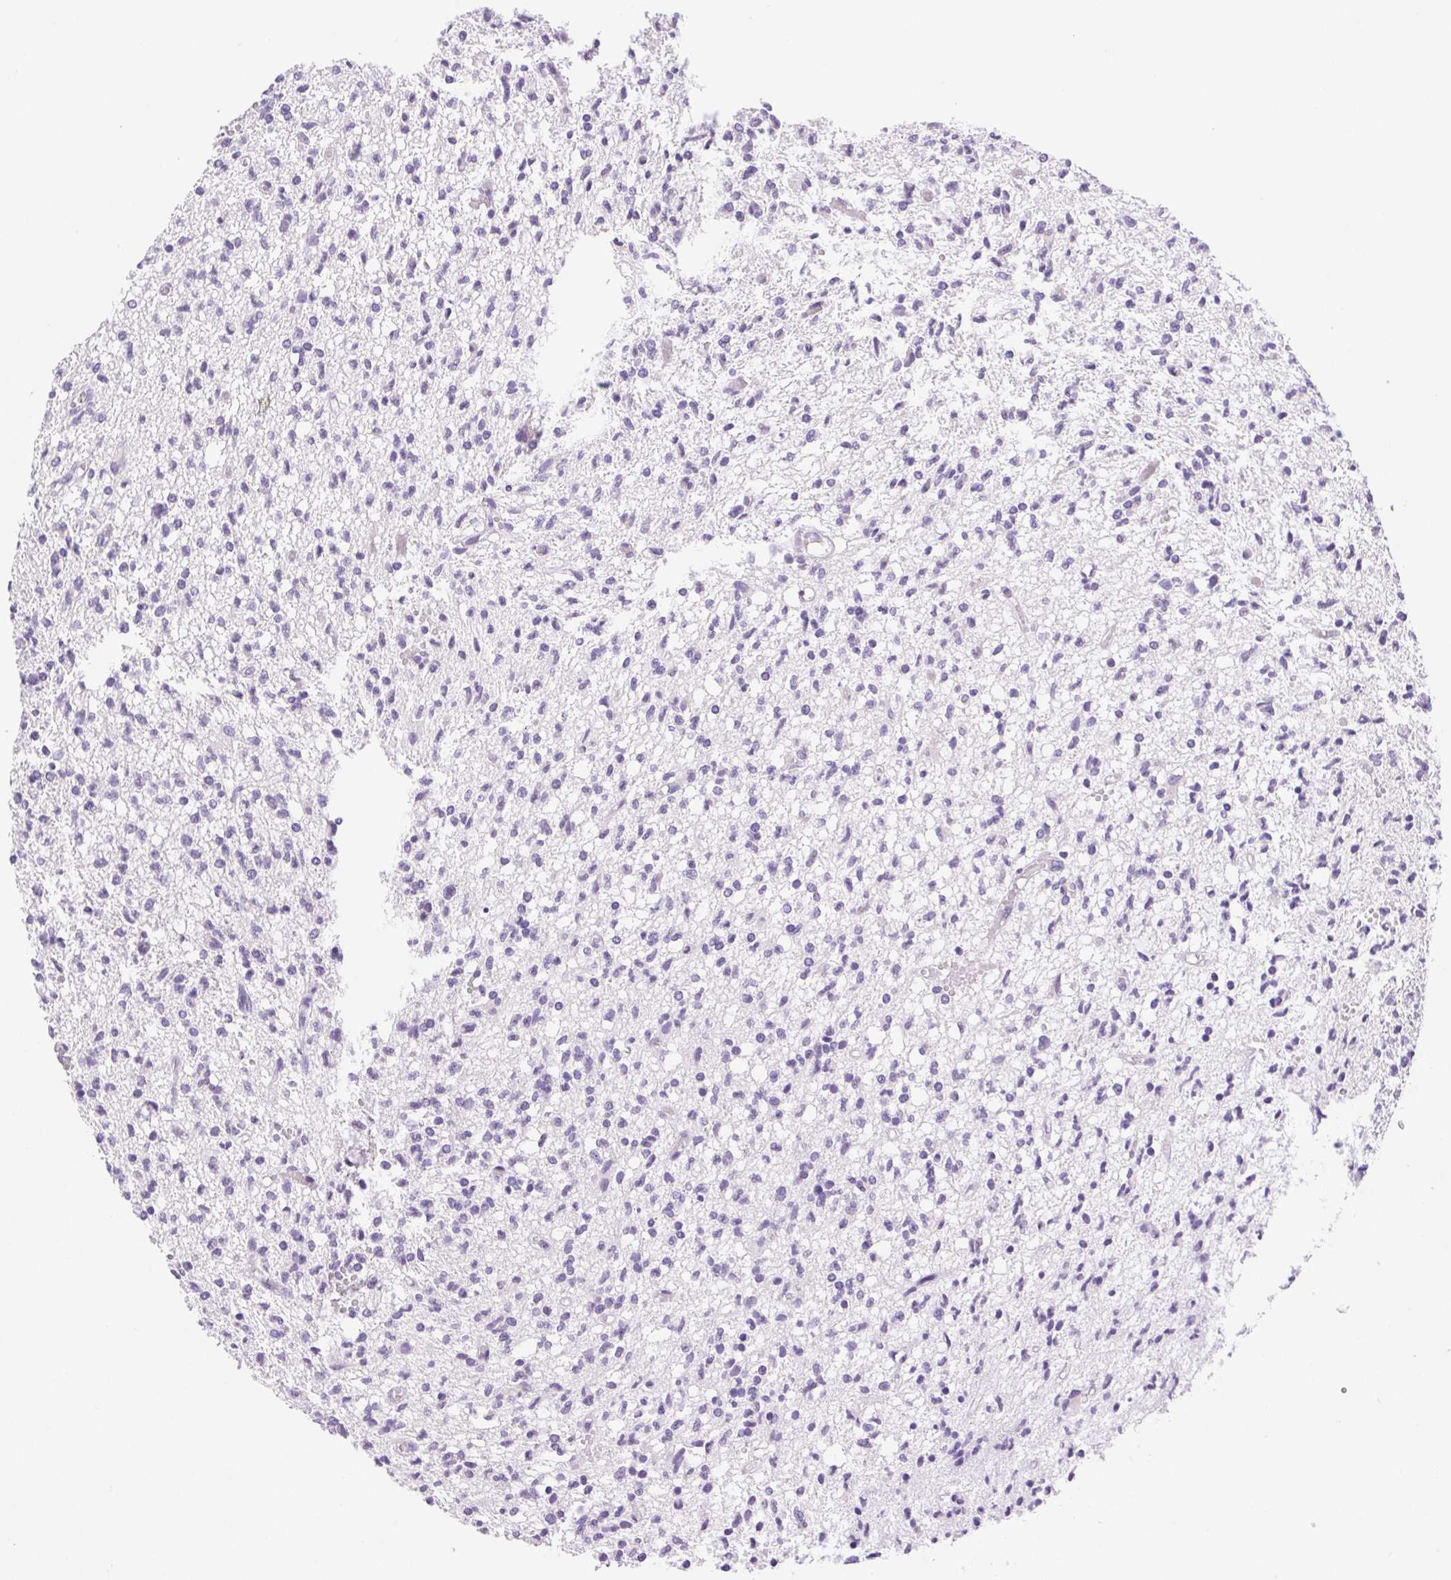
{"staining": {"intensity": "negative", "quantity": "none", "location": "none"}, "tissue": "glioma", "cell_type": "Tumor cells", "image_type": "cancer", "snomed": [{"axis": "morphology", "description": "Glioma, malignant, Low grade"}, {"axis": "topography", "description": "Brain"}], "caption": "Tumor cells are negative for brown protein staining in low-grade glioma (malignant). (Stains: DAB immunohistochemistry with hematoxylin counter stain, Microscopy: brightfield microscopy at high magnification).", "gene": "SERPINB3", "patient": {"sex": "male", "age": 64}}